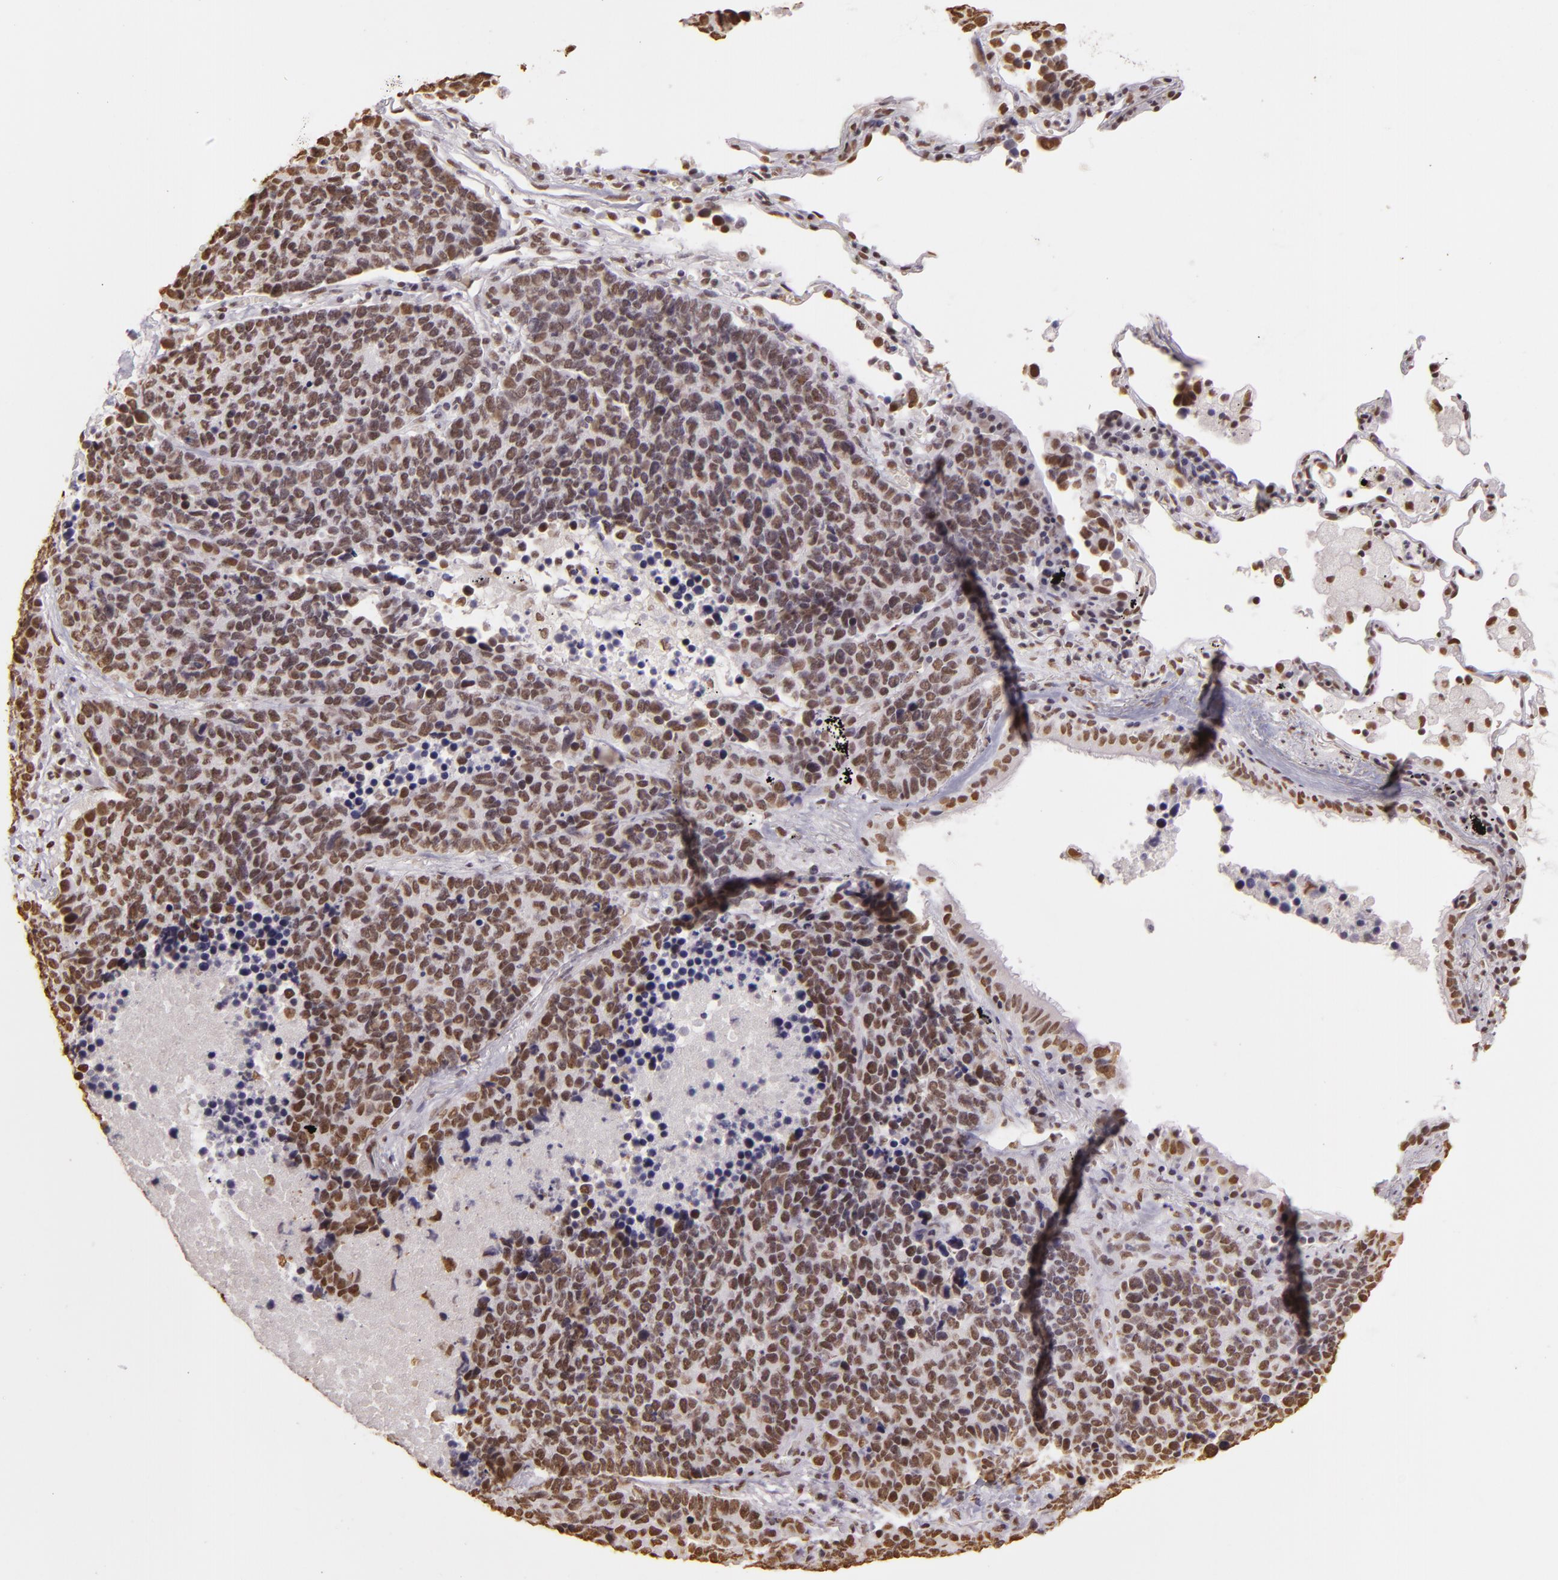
{"staining": {"intensity": "moderate", "quantity": ">75%", "location": "nuclear"}, "tissue": "lung cancer", "cell_type": "Tumor cells", "image_type": "cancer", "snomed": [{"axis": "morphology", "description": "Neoplasm, malignant, NOS"}, {"axis": "topography", "description": "Lung"}], "caption": "Tumor cells display moderate nuclear expression in approximately >75% of cells in lung cancer. (DAB (3,3'-diaminobenzidine) = brown stain, brightfield microscopy at high magnification).", "gene": "PAPOLA", "patient": {"sex": "female", "age": 75}}